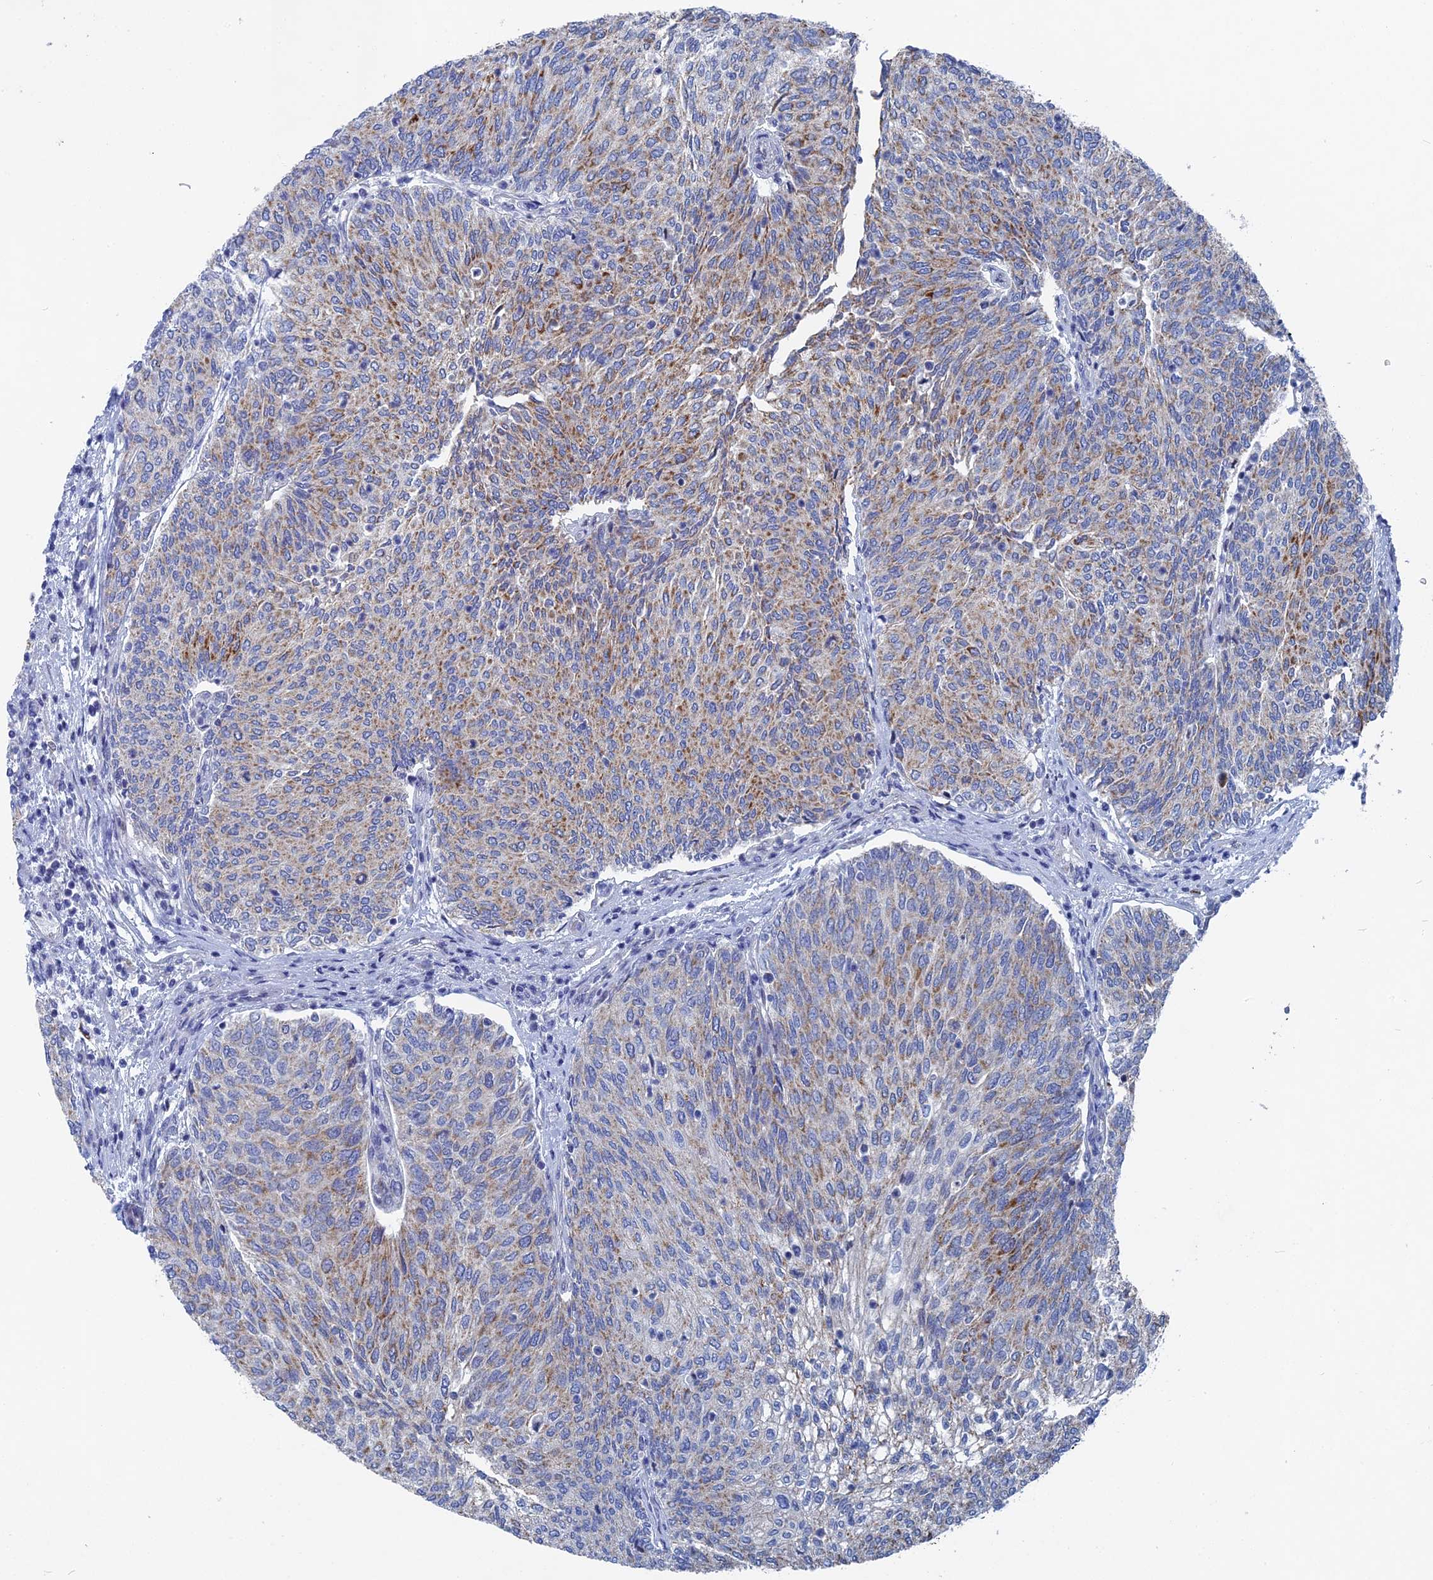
{"staining": {"intensity": "moderate", "quantity": "25%-75%", "location": "cytoplasmic/membranous"}, "tissue": "urothelial cancer", "cell_type": "Tumor cells", "image_type": "cancer", "snomed": [{"axis": "morphology", "description": "Urothelial carcinoma, High grade"}, {"axis": "topography", "description": "Urinary bladder"}], "caption": "Tumor cells show moderate cytoplasmic/membranous positivity in about 25%-75% of cells in urothelial carcinoma (high-grade).", "gene": "HIGD1A", "patient": {"sex": "female", "age": 79}}